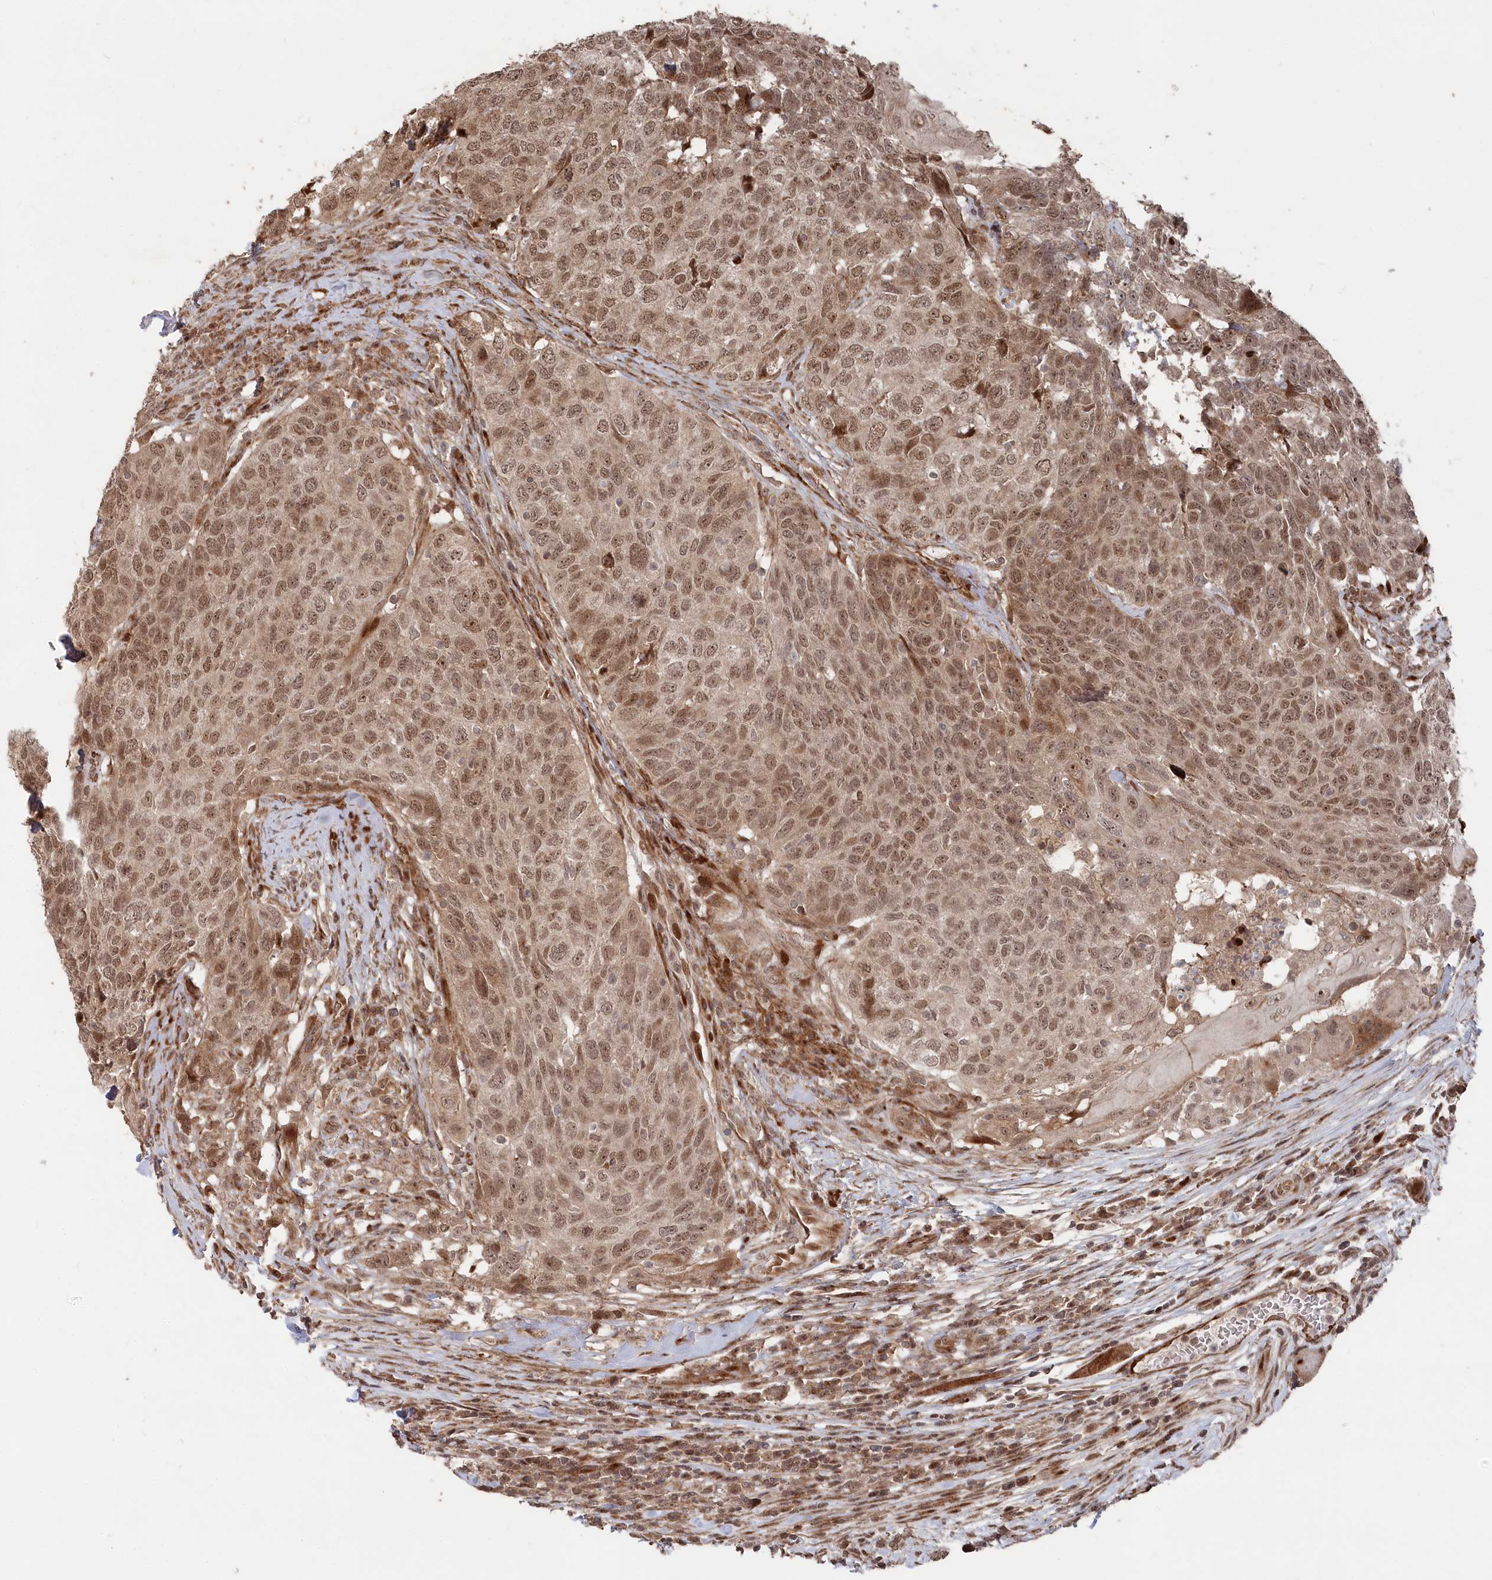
{"staining": {"intensity": "moderate", "quantity": ">75%", "location": "nuclear"}, "tissue": "head and neck cancer", "cell_type": "Tumor cells", "image_type": "cancer", "snomed": [{"axis": "morphology", "description": "Squamous cell carcinoma, NOS"}, {"axis": "topography", "description": "Head-Neck"}], "caption": "Human head and neck cancer (squamous cell carcinoma) stained with a brown dye shows moderate nuclear positive staining in approximately >75% of tumor cells.", "gene": "POLR3A", "patient": {"sex": "male", "age": 66}}